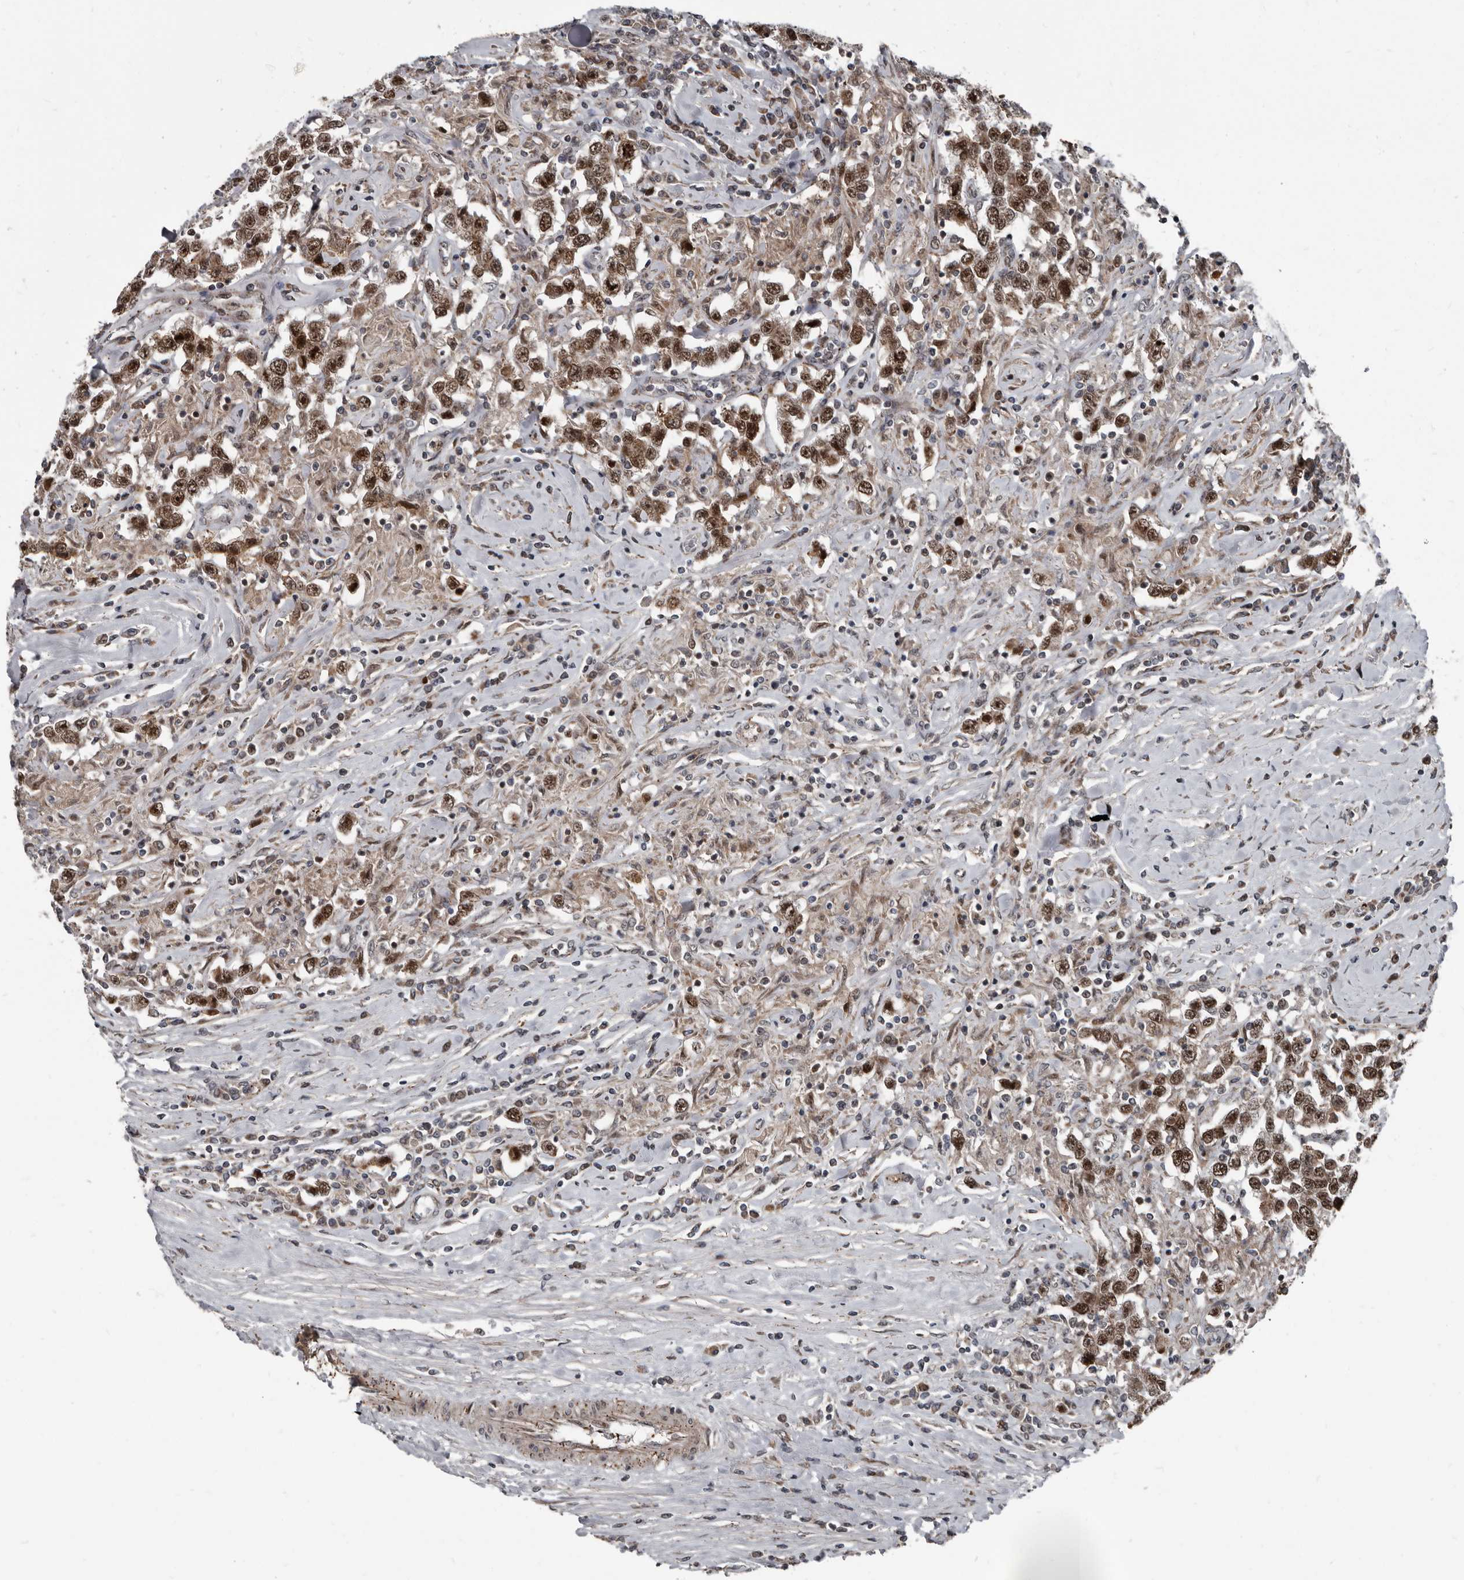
{"staining": {"intensity": "moderate", "quantity": ">75%", "location": "nuclear"}, "tissue": "testis cancer", "cell_type": "Tumor cells", "image_type": "cancer", "snomed": [{"axis": "morphology", "description": "Seminoma, NOS"}, {"axis": "topography", "description": "Testis"}], "caption": "Tumor cells show medium levels of moderate nuclear expression in about >75% of cells in testis cancer. (Stains: DAB (3,3'-diaminobenzidine) in brown, nuclei in blue, Microscopy: brightfield microscopy at high magnification).", "gene": "CHD1L", "patient": {"sex": "male", "age": 41}}